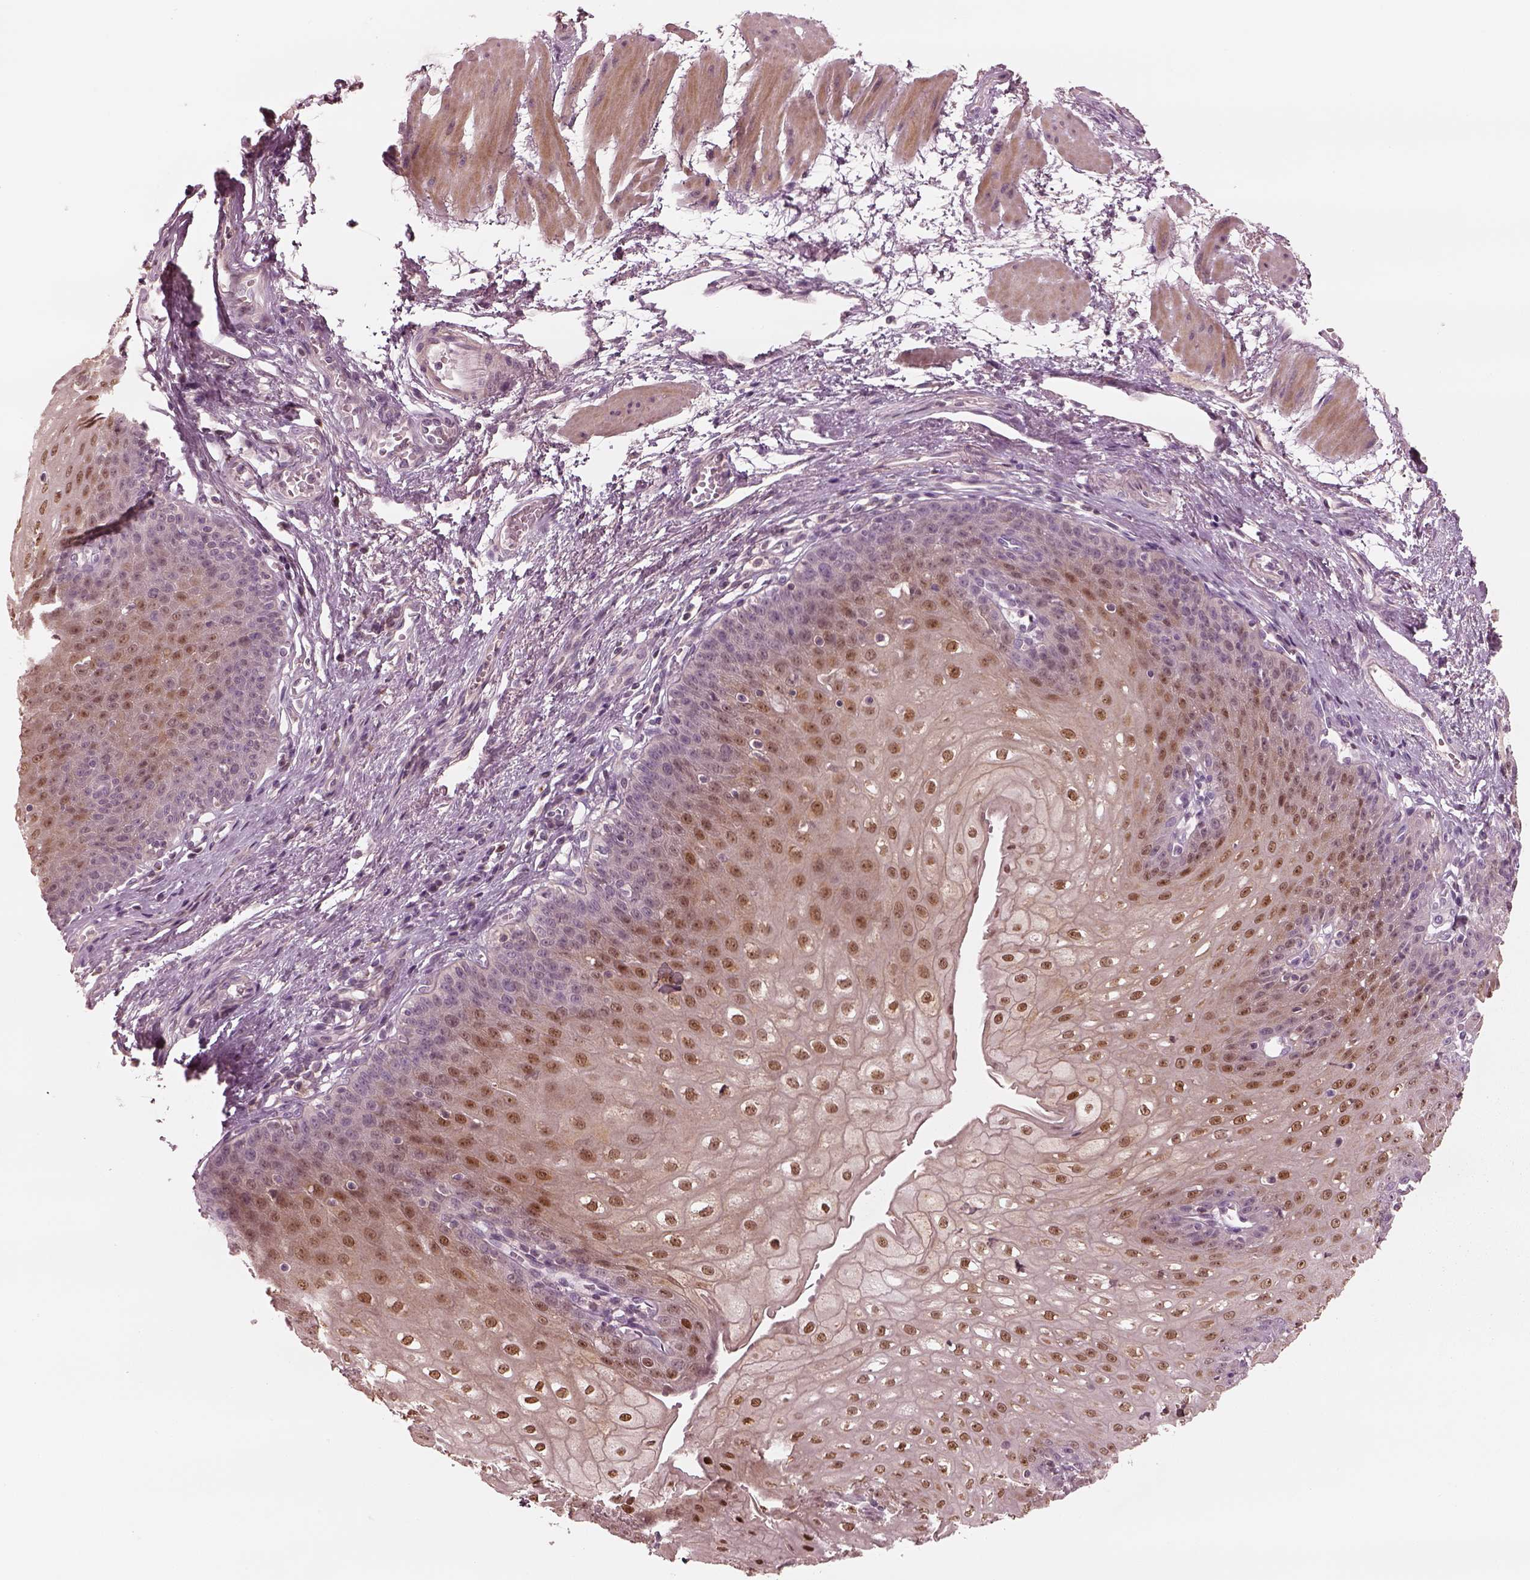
{"staining": {"intensity": "moderate", "quantity": ">75%", "location": "cytoplasmic/membranous,nuclear"}, "tissue": "esophagus", "cell_type": "Squamous epithelial cells", "image_type": "normal", "snomed": [{"axis": "morphology", "description": "Normal tissue, NOS"}, {"axis": "topography", "description": "Esophagus"}], "caption": "Immunohistochemistry (IHC) image of normal esophagus stained for a protein (brown), which shows medium levels of moderate cytoplasmic/membranous,nuclear staining in approximately >75% of squamous epithelial cells.", "gene": "SDCBP2", "patient": {"sex": "male", "age": 71}}